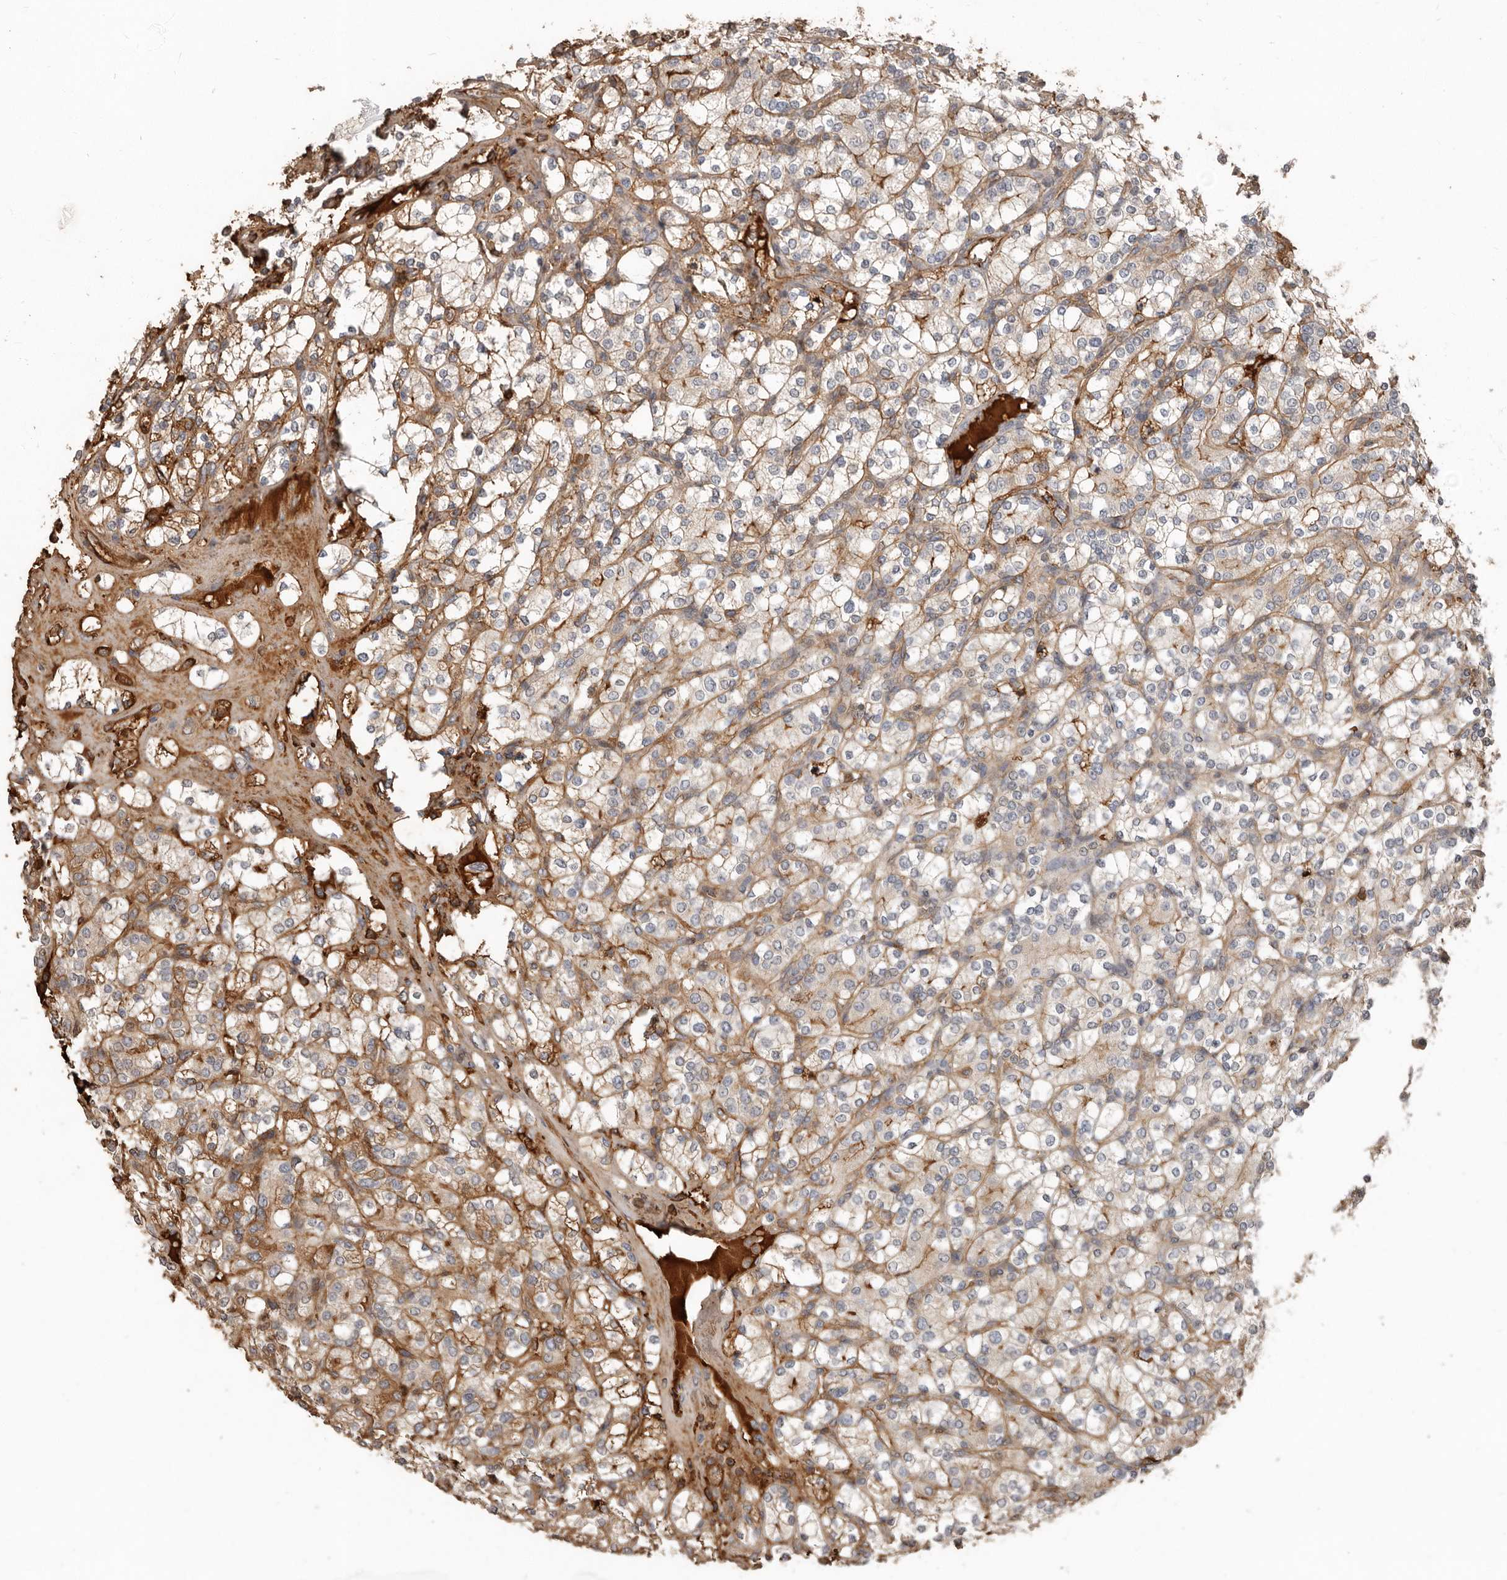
{"staining": {"intensity": "weak", "quantity": "<25%", "location": "cytoplasmic/membranous"}, "tissue": "renal cancer", "cell_type": "Tumor cells", "image_type": "cancer", "snomed": [{"axis": "morphology", "description": "Adenocarcinoma, NOS"}, {"axis": "topography", "description": "Kidney"}], "caption": "Human renal adenocarcinoma stained for a protein using immunohistochemistry (IHC) demonstrates no positivity in tumor cells.", "gene": "LRGUK", "patient": {"sex": "male", "age": 77}}